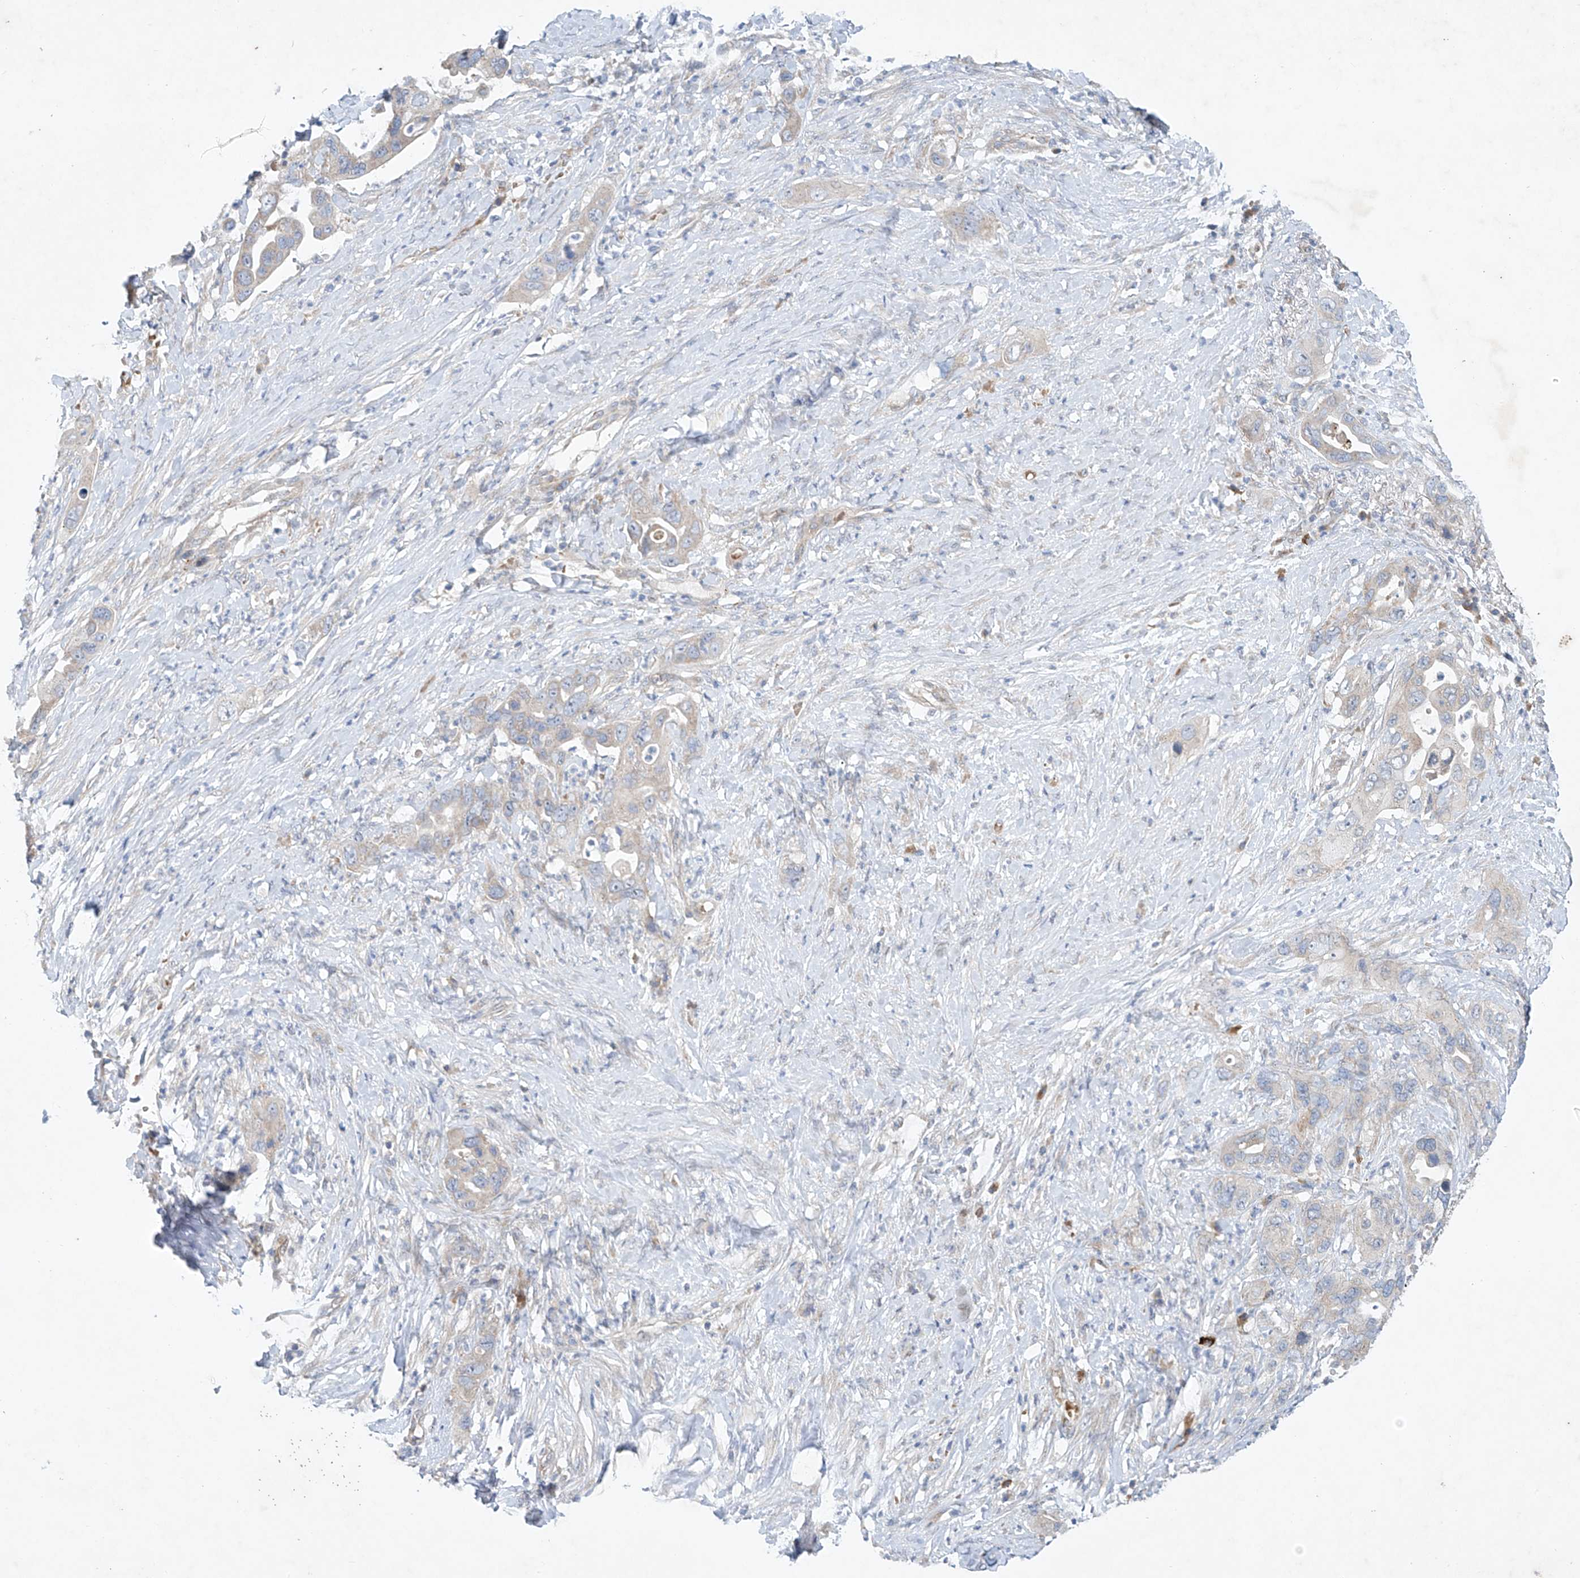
{"staining": {"intensity": "weak", "quantity": "<25%", "location": "cytoplasmic/membranous"}, "tissue": "pancreatic cancer", "cell_type": "Tumor cells", "image_type": "cancer", "snomed": [{"axis": "morphology", "description": "Adenocarcinoma, NOS"}, {"axis": "topography", "description": "Pancreas"}], "caption": "This is an immunohistochemistry (IHC) photomicrograph of pancreatic adenocarcinoma. There is no positivity in tumor cells.", "gene": "TJAP1", "patient": {"sex": "female", "age": 71}}